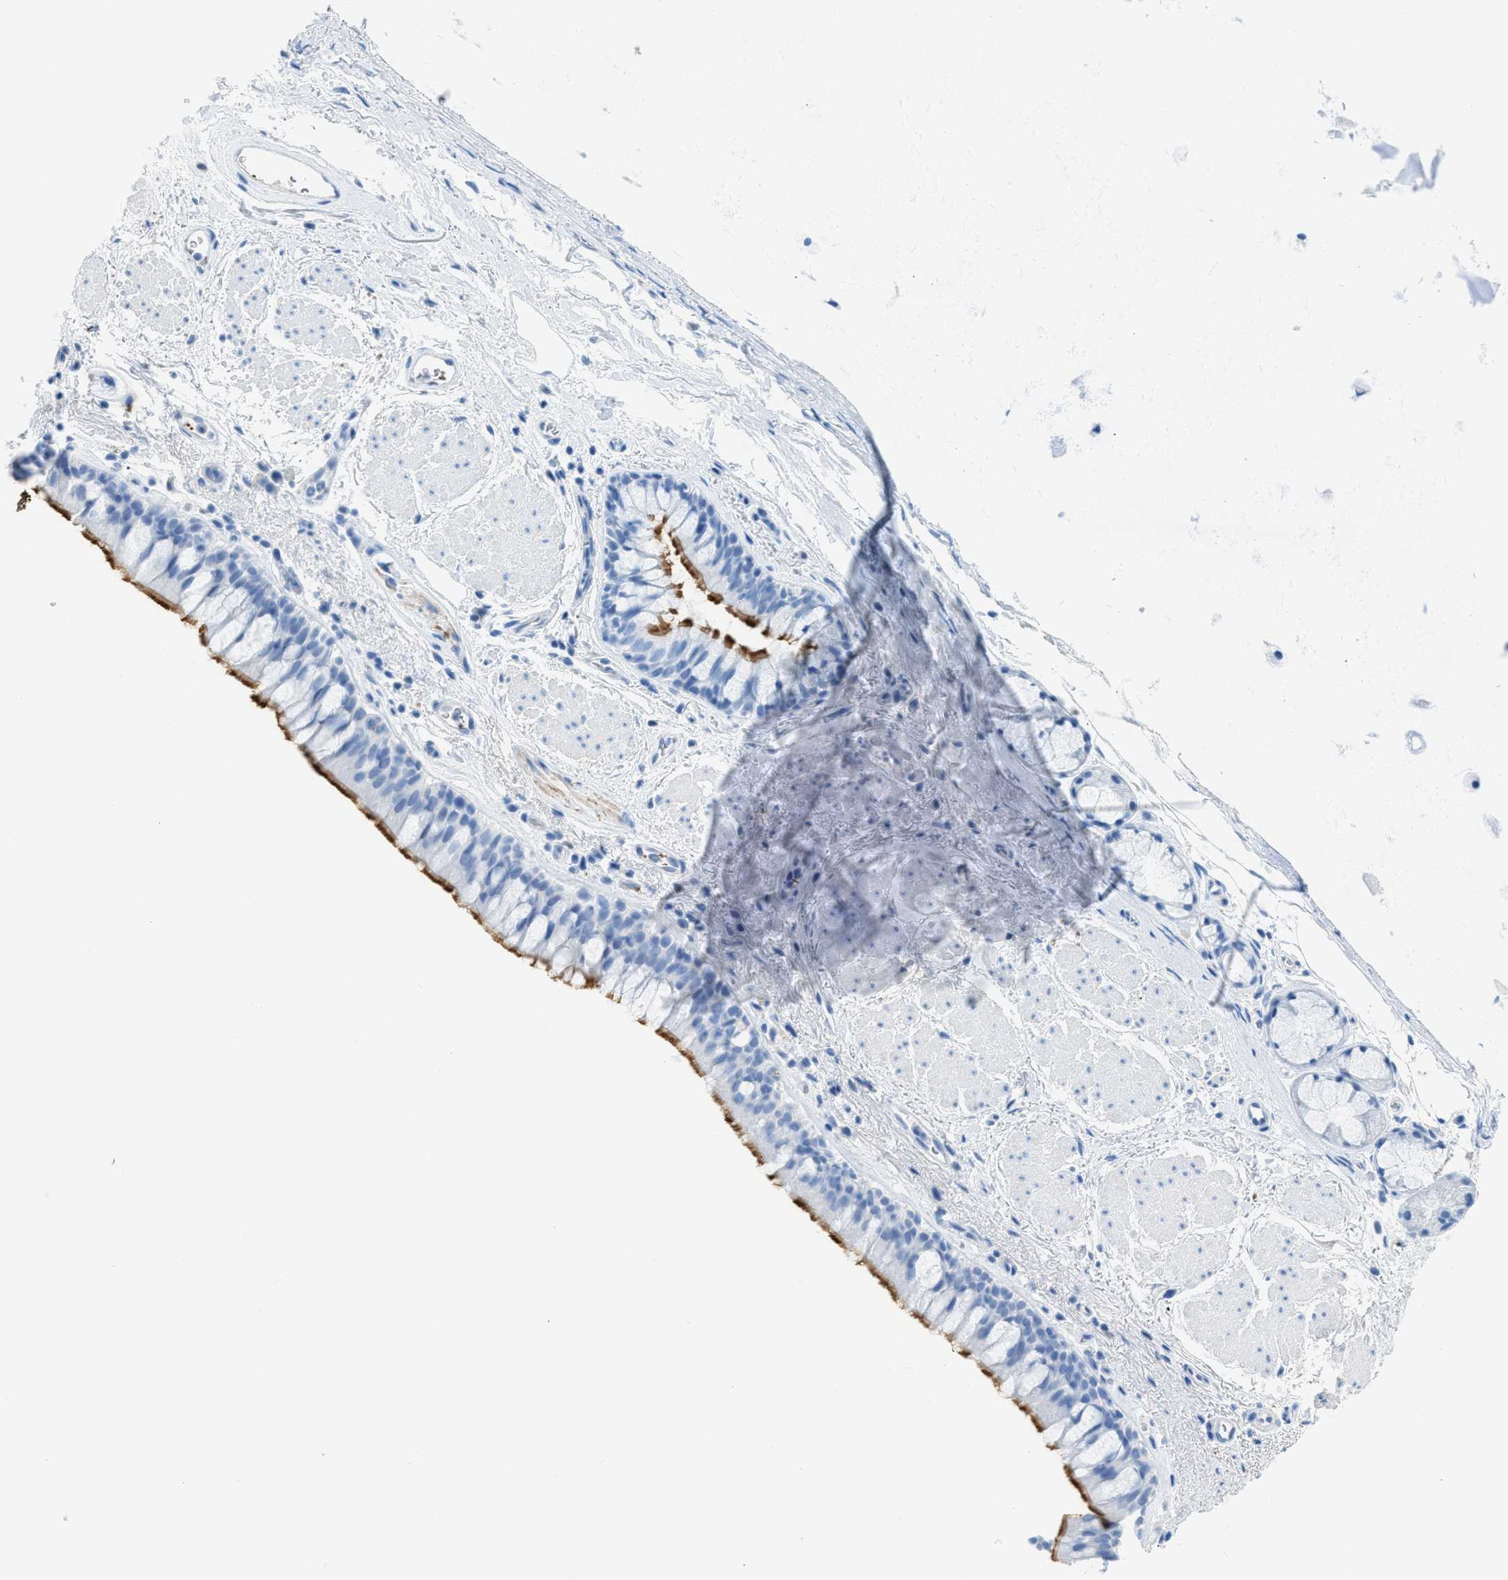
{"staining": {"intensity": "strong", "quantity": ">75%", "location": "cytoplasmic/membranous"}, "tissue": "bronchus", "cell_type": "Respiratory epithelial cells", "image_type": "normal", "snomed": [{"axis": "morphology", "description": "Normal tissue, NOS"}, {"axis": "topography", "description": "Cartilage tissue"}, {"axis": "topography", "description": "Bronchus"}], "caption": "Respiratory epithelial cells reveal strong cytoplasmic/membranous positivity in about >75% of cells in unremarkable bronchus.", "gene": "FAIM2", "patient": {"sex": "female", "age": 53}}